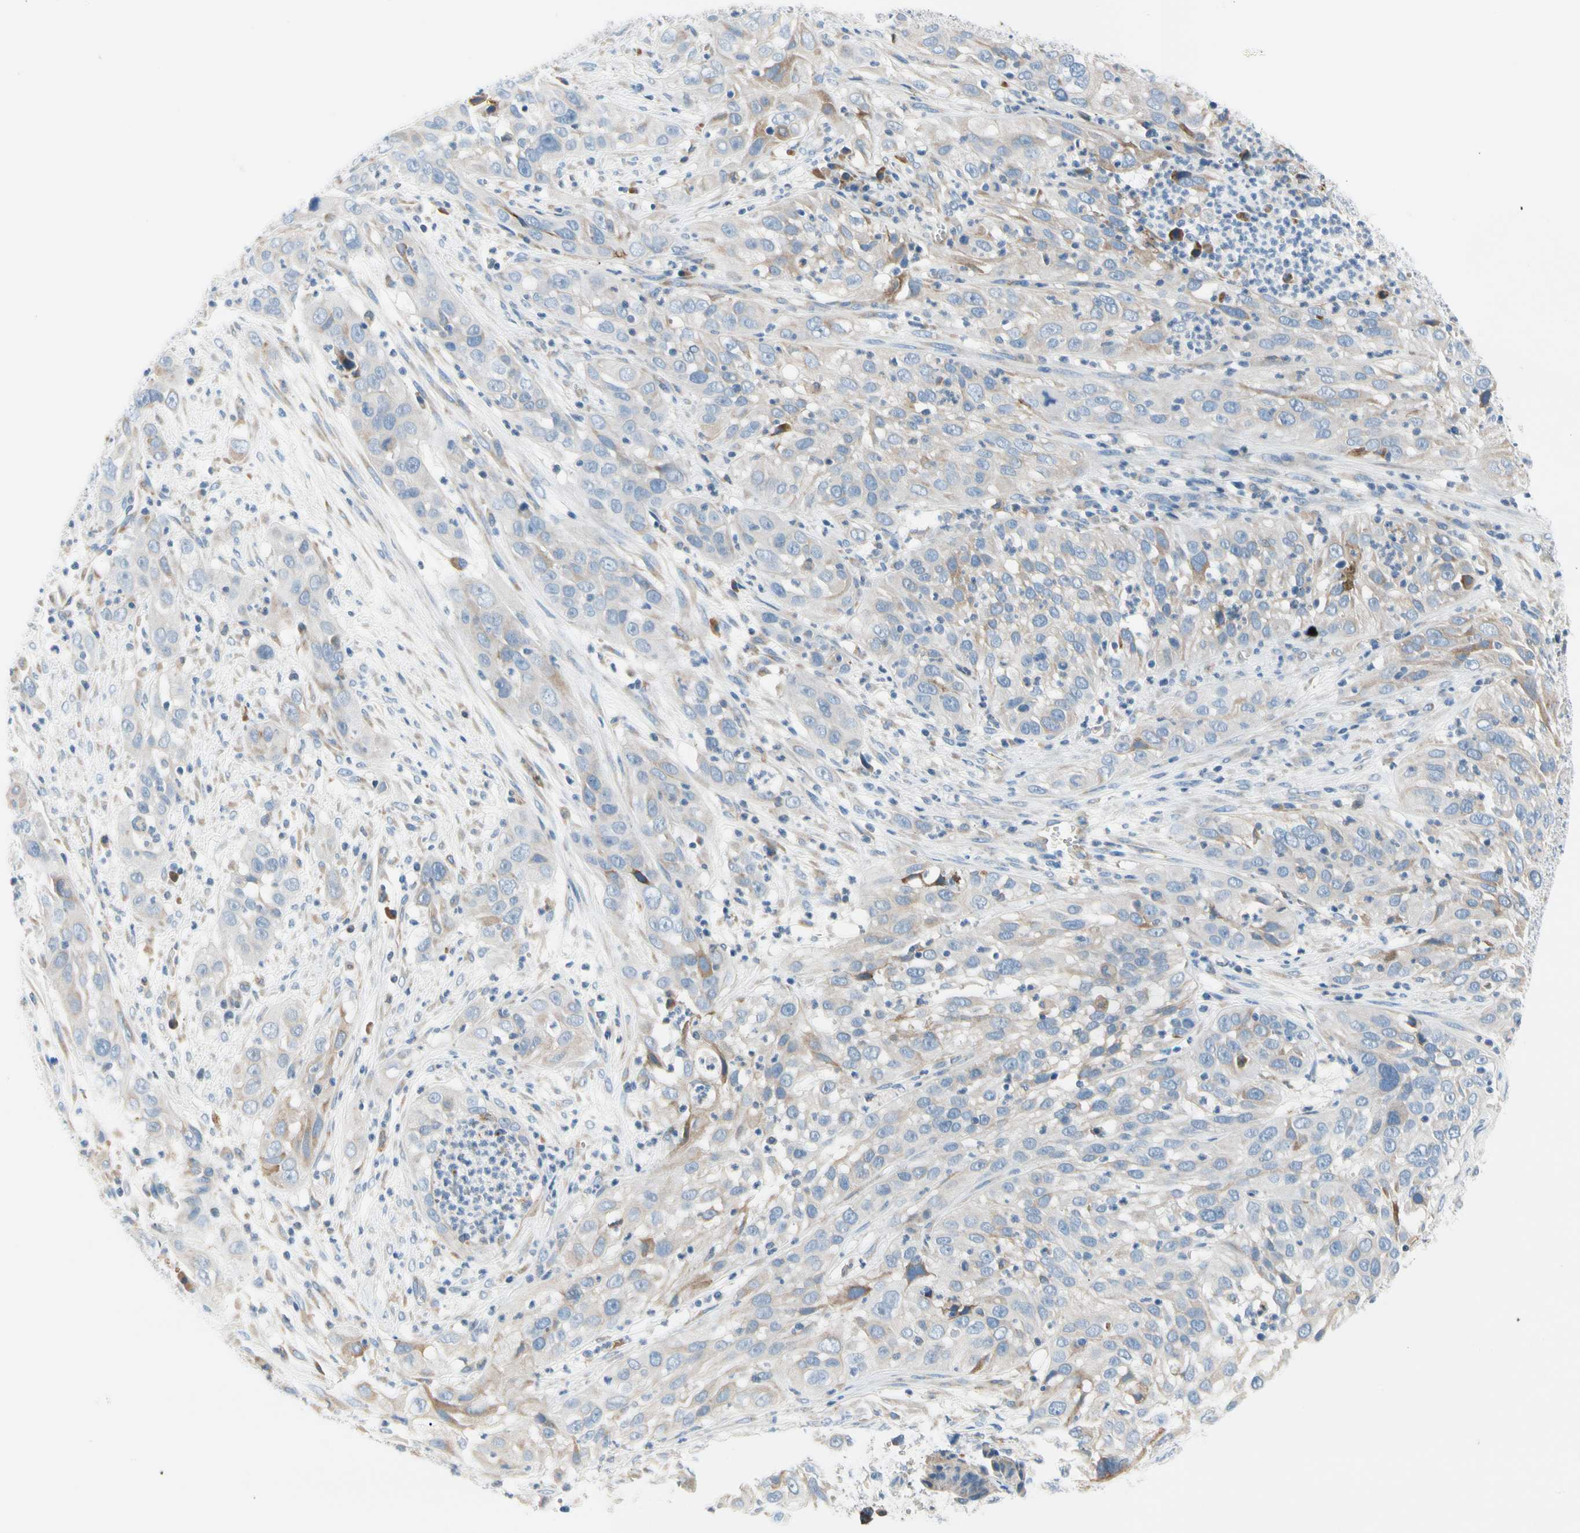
{"staining": {"intensity": "moderate", "quantity": "<25%", "location": "cytoplasmic/membranous"}, "tissue": "cervical cancer", "cell_type": "Tumor cells", "image_type": "cancer", "snomed": [{"axis": "morphology", "description": "Squamous cell carcinoma, NOS"}, {"axis": "topography", "description": "Cervix"}], "caption": "Human cervical cancer (squamous cell carcinoma) stained with a protein marker exhibits moderate staining in tumor cells.", "gene": "STXBP1", "patient": {"sex": "female", "age": 32}}